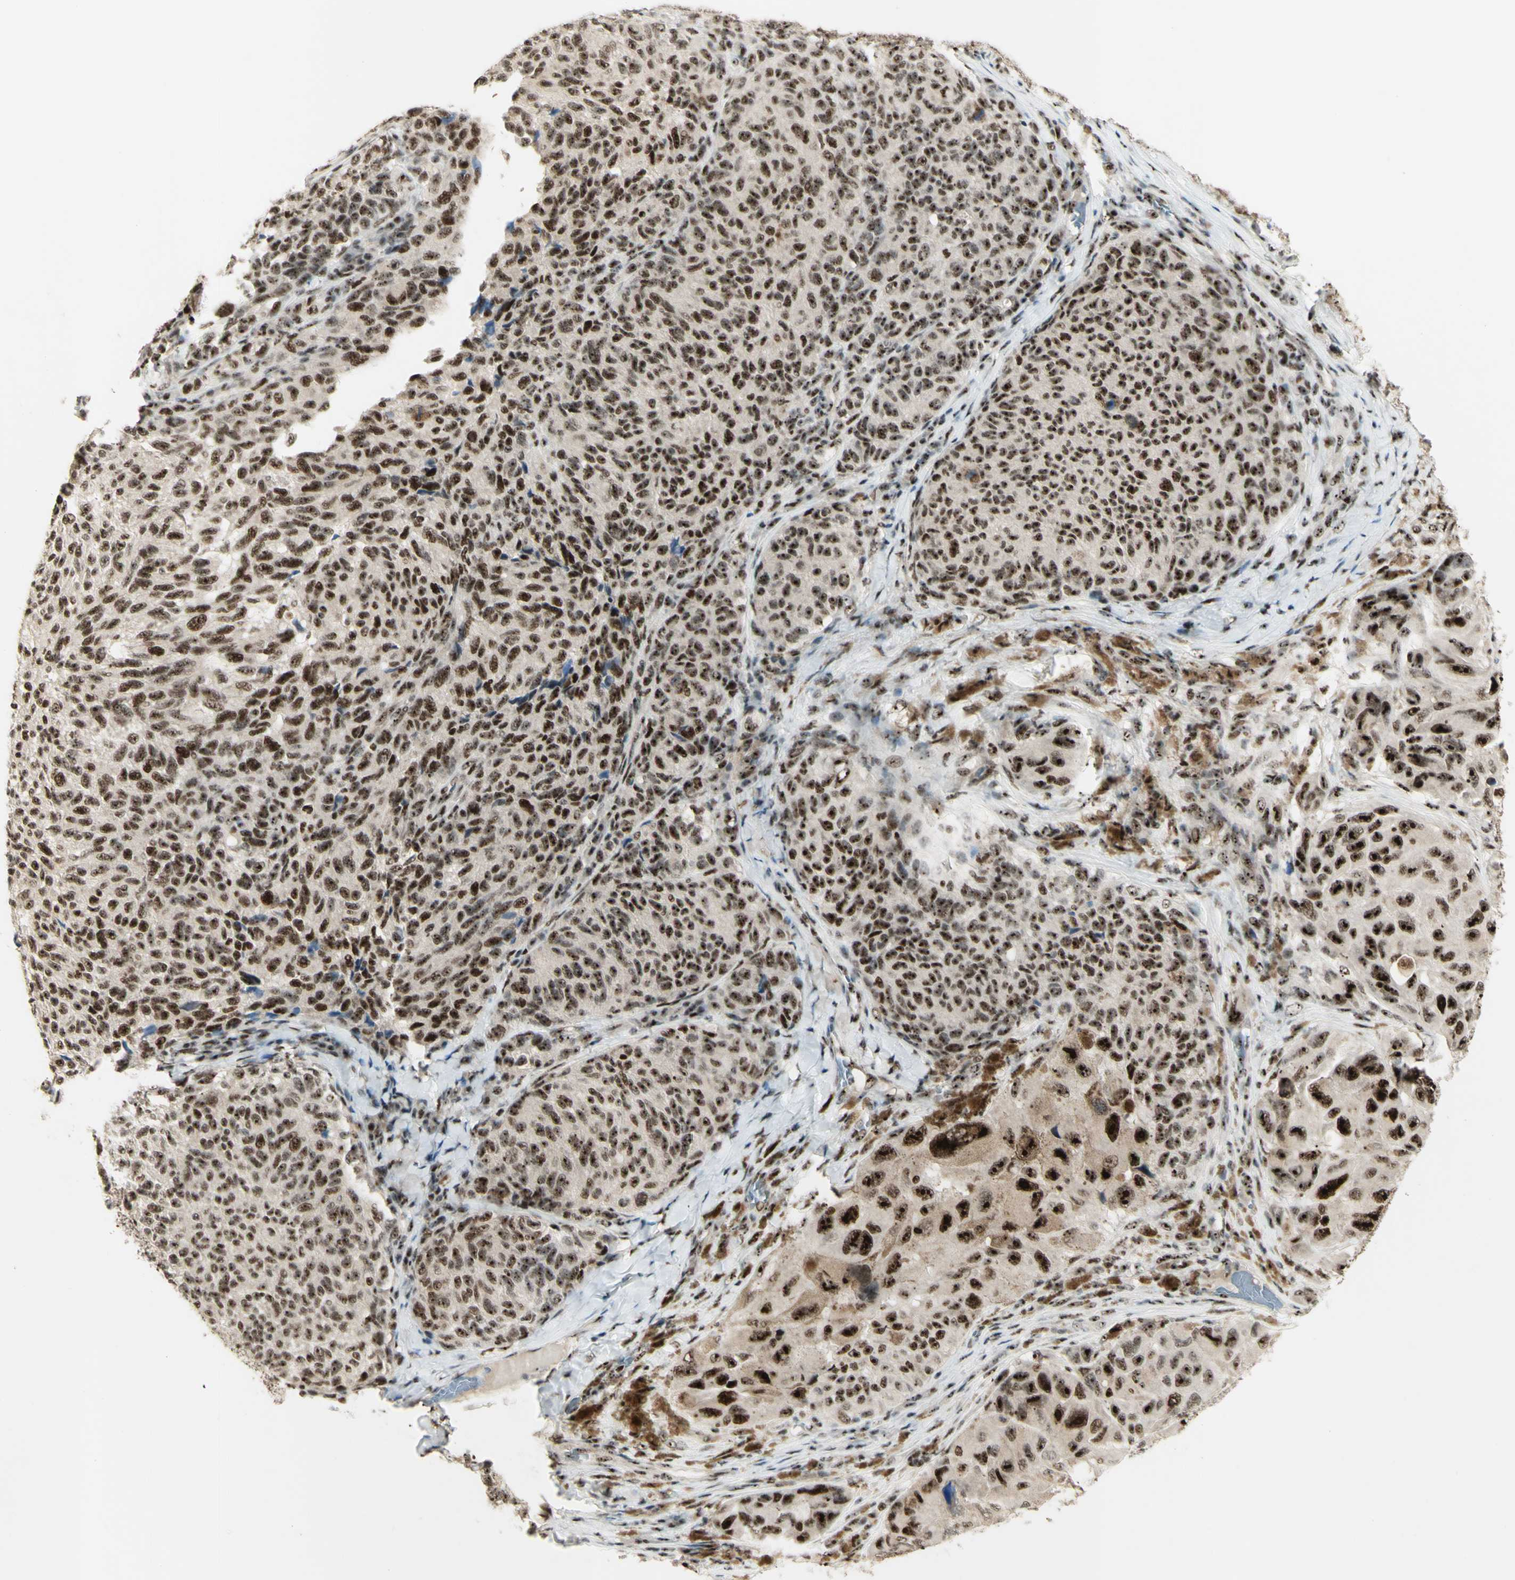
{"staining": {"intensity": "strong", "quantity": ">75%", "location": "nuclear"}, "tissue": "melanoma", "cell_type": "Tumor cells", "image_type": "cancer", "snomed": [{"axis": "morphology", "description": "Malignant melanoma, NOS"}, {"axis": "topography", "description": "Skin"}], "caption": "Brown immunohistochemical staining in malignant melanoma demonstrates strong nuclear expression in approximately >75% of tumor cells. The staining was performed using DAB (3,3'-diaminobenzidine), with brown indicating positive protein expression. Nuclei are stained blue with hematoxylin.", "gene": "DHX9", "patient": {"sex": "female", "age": 73}}